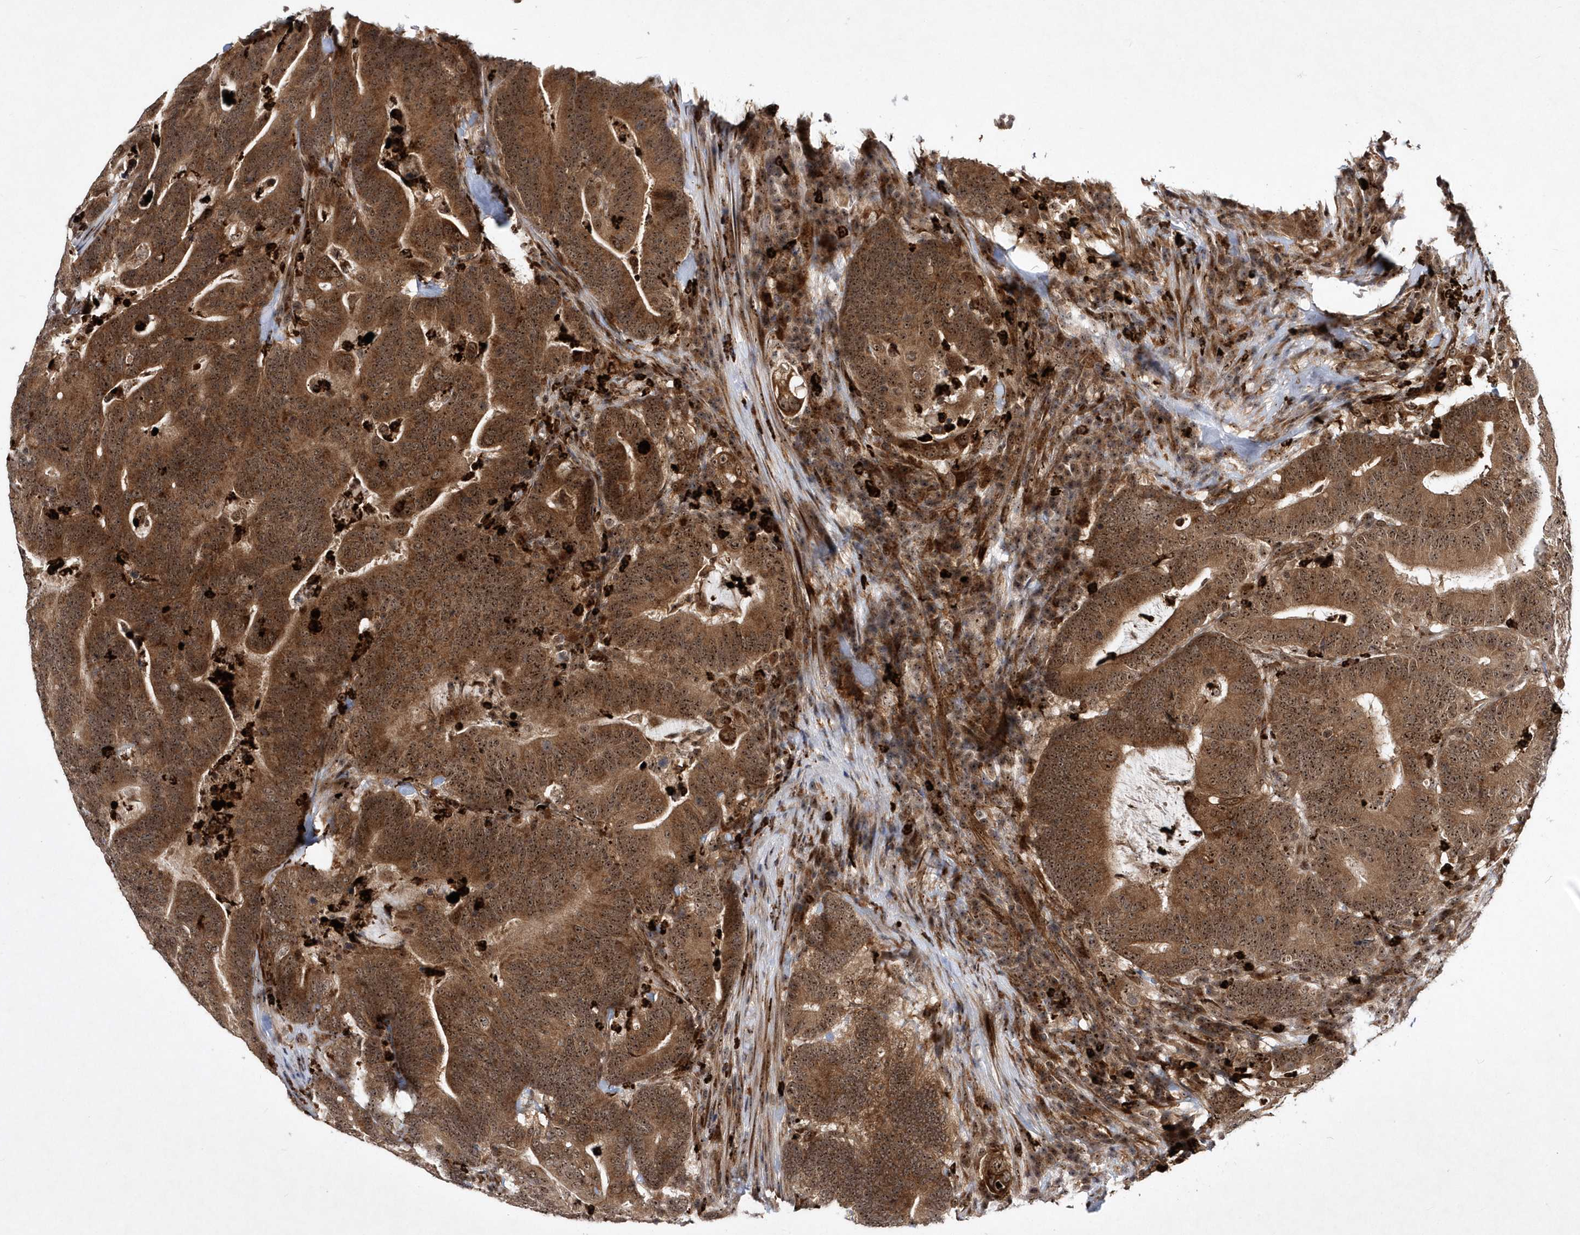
{"staining": {"intensity": "strong", "quantity": ">75%", "location": "cytoplasmic/membranous,nuclear"}, "tissue": "colorectal cancer", "cell_type": "Tumor cells", "image_type": "cancer", "snomed": [{"axis": "morphology", "description": "Adenocarcinoma, NOS"}, {"axis": "topography", "description": "Colon"}], "caption": "High-magnification brightfield microscopy of colorectal cancer stained with DAB (brown) and counterstained with hematoxylin (blue). tumor cells exhibit strong cytoplasmic/membranous and nuclear expression is seen in approximately>75% of cells. Using DAB (brown) and hematoxylin (blue) stains, captured at high magnification using brightfield microscopy.", "gene": "SOWAHB", "patient": {"sex": "female", "age": 66}}